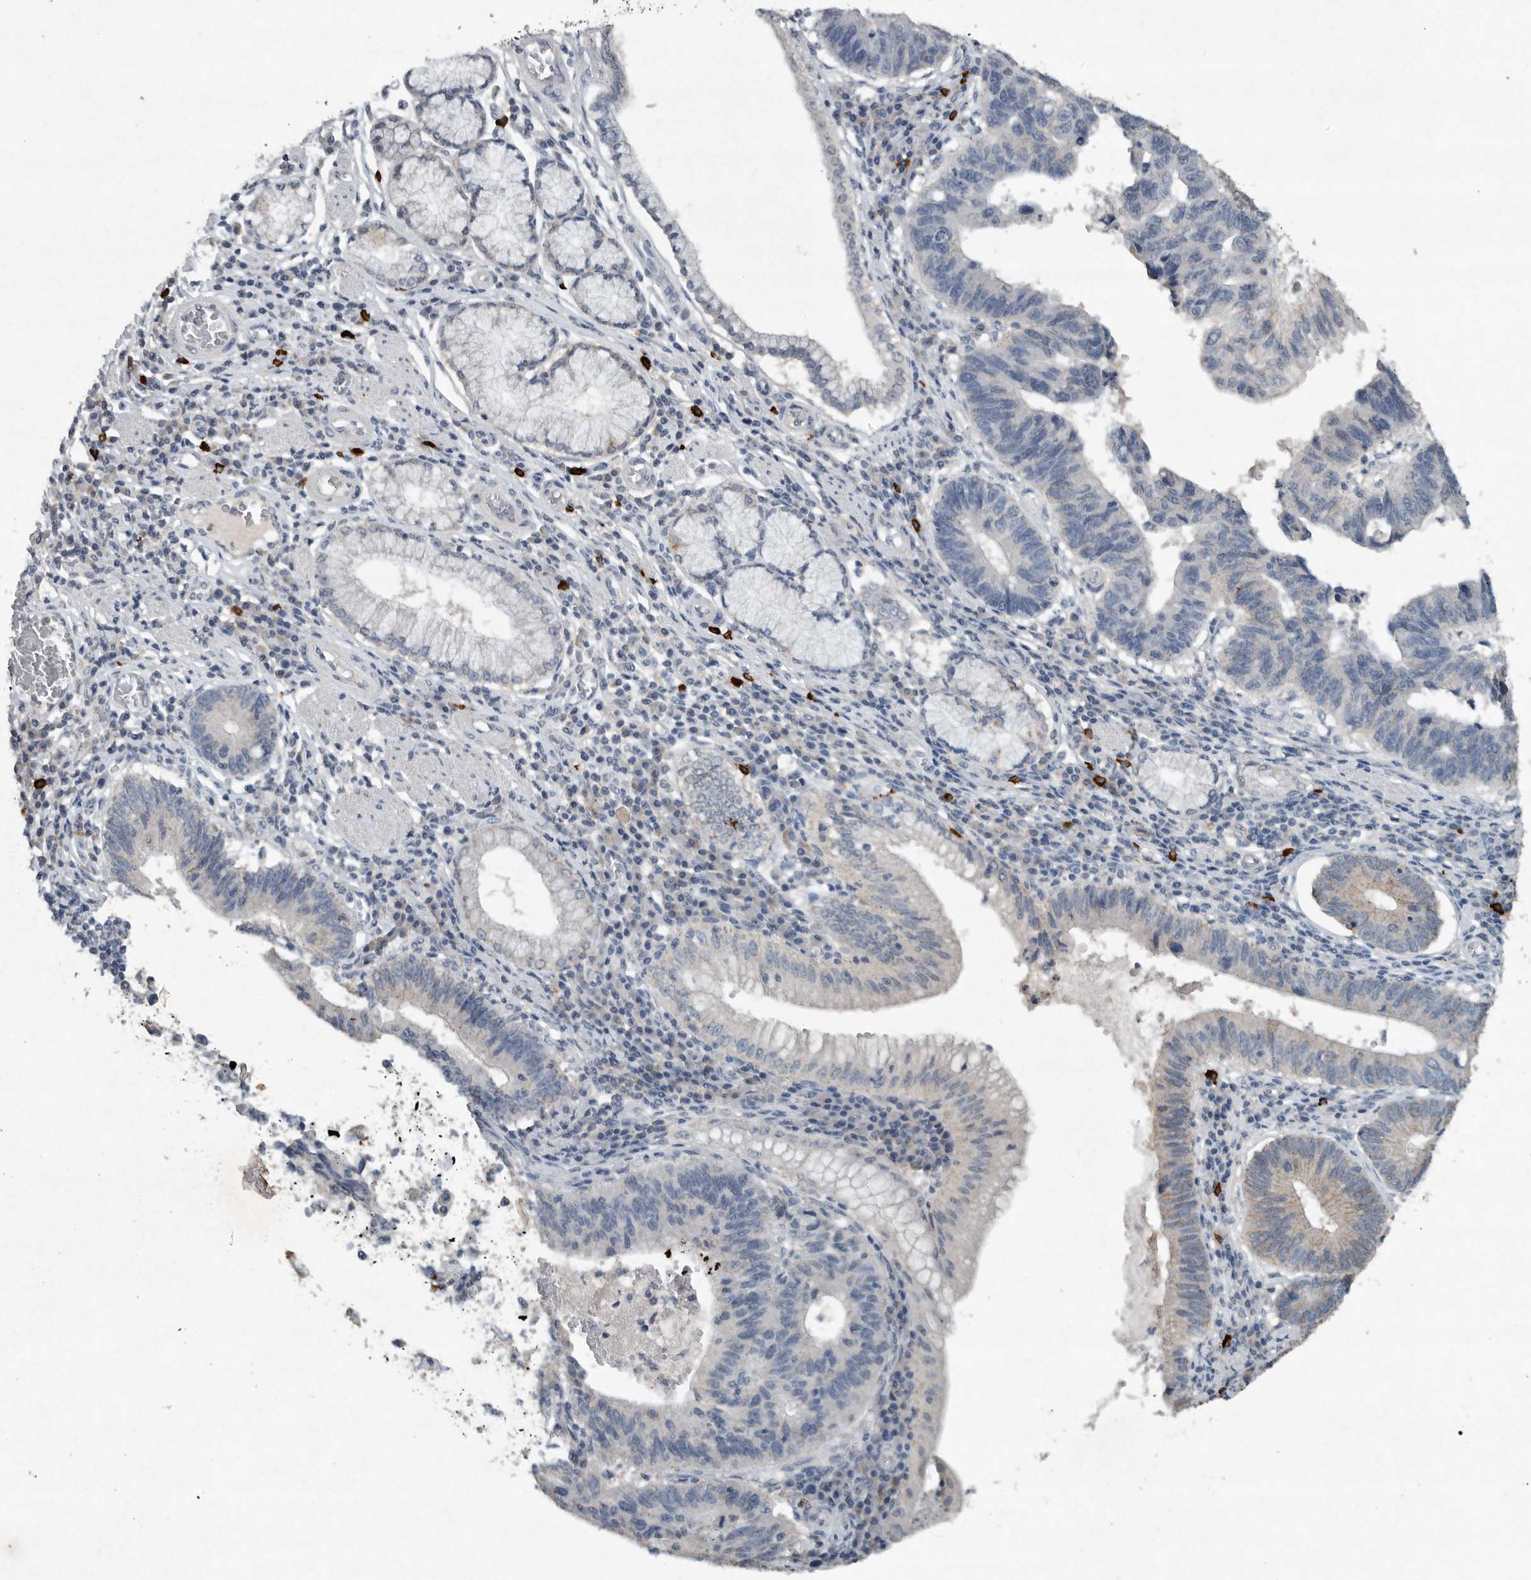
{"staining": {"intensity": "negative", "quantity": "none", "location": "none"}, "tissue": "stomach cancer", "cell_type": "Tumor cells", "image_type": "cancer", "snomed": [{"axis": "morphology", "description": "Adenocarcinoma, NOS"}, {"axis": "topography", "description": "Stomach"}], "caption": "Immunohistochemistry (IHC) of human stomach cancer (adenocarcinoma) reveals no positivity in tumor cells. The staining is performed using DAB (3,3'-diaminobenzidine) brown chromogen with nuclei counter-stained in using hematoxylin.", "gene": "IL20", "patient": {"sex": "male", "age": 59}}